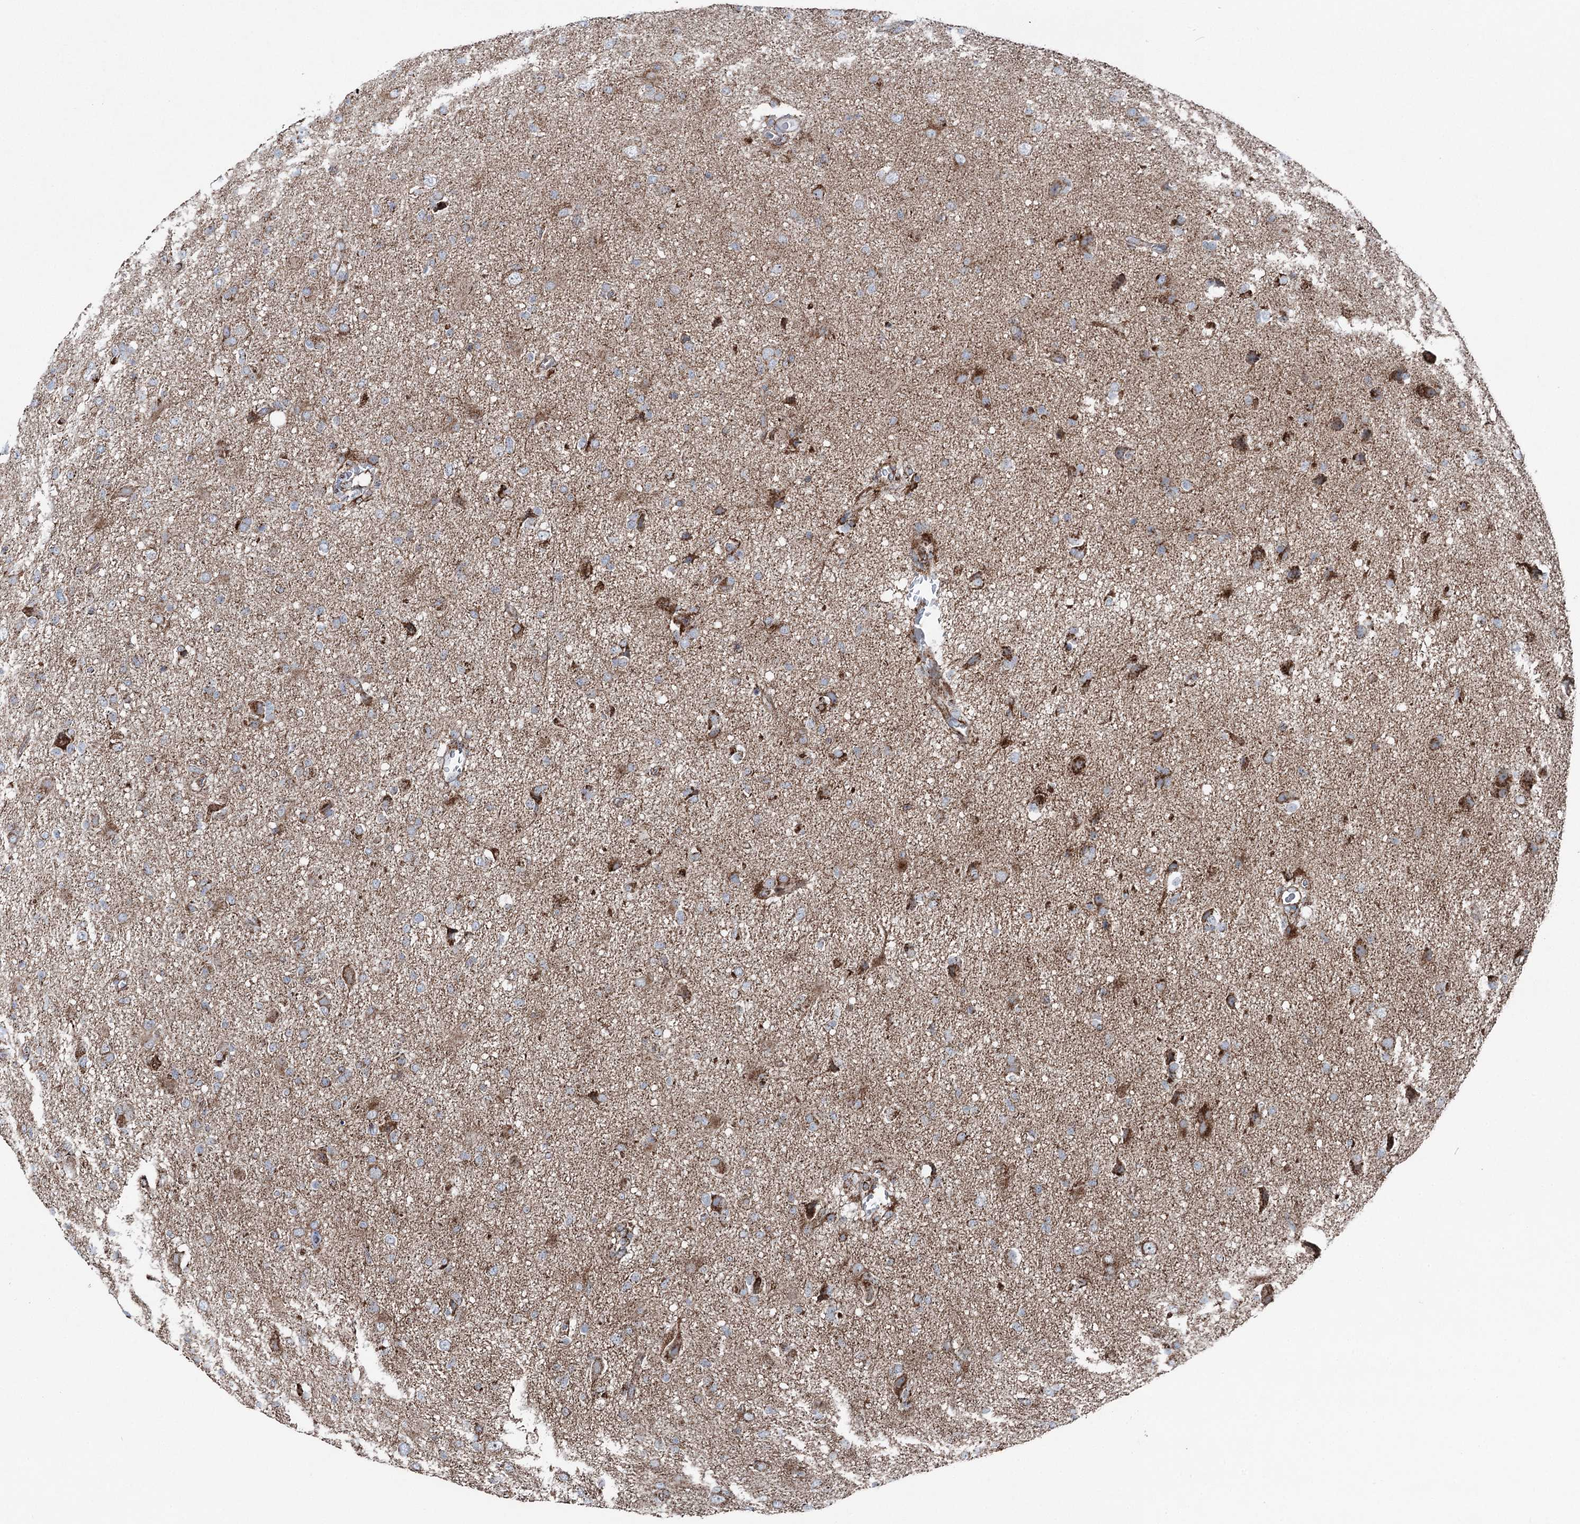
{"staining": {"intensity": "strong", "quantity": "<25%", "location": "cytoplasmic/membranous"}, "tissue": "glioma", "cell_type": "Tumor cells", "image_type": "cancer", "snomed": [{"axis": "morphology", "description": "Glioma, malignant, High grade"}, {"axis": "topography", "description": "Brain"}], "caption": "Approximately <25% of tumor cells in malignant high-grade glioma exhibit strong cytoplasmic/membranous protein positivity as visualized by brown immunohistochemical staining.", "gene": "UCN3", "patient": {"sex": "female", "age": 57}}